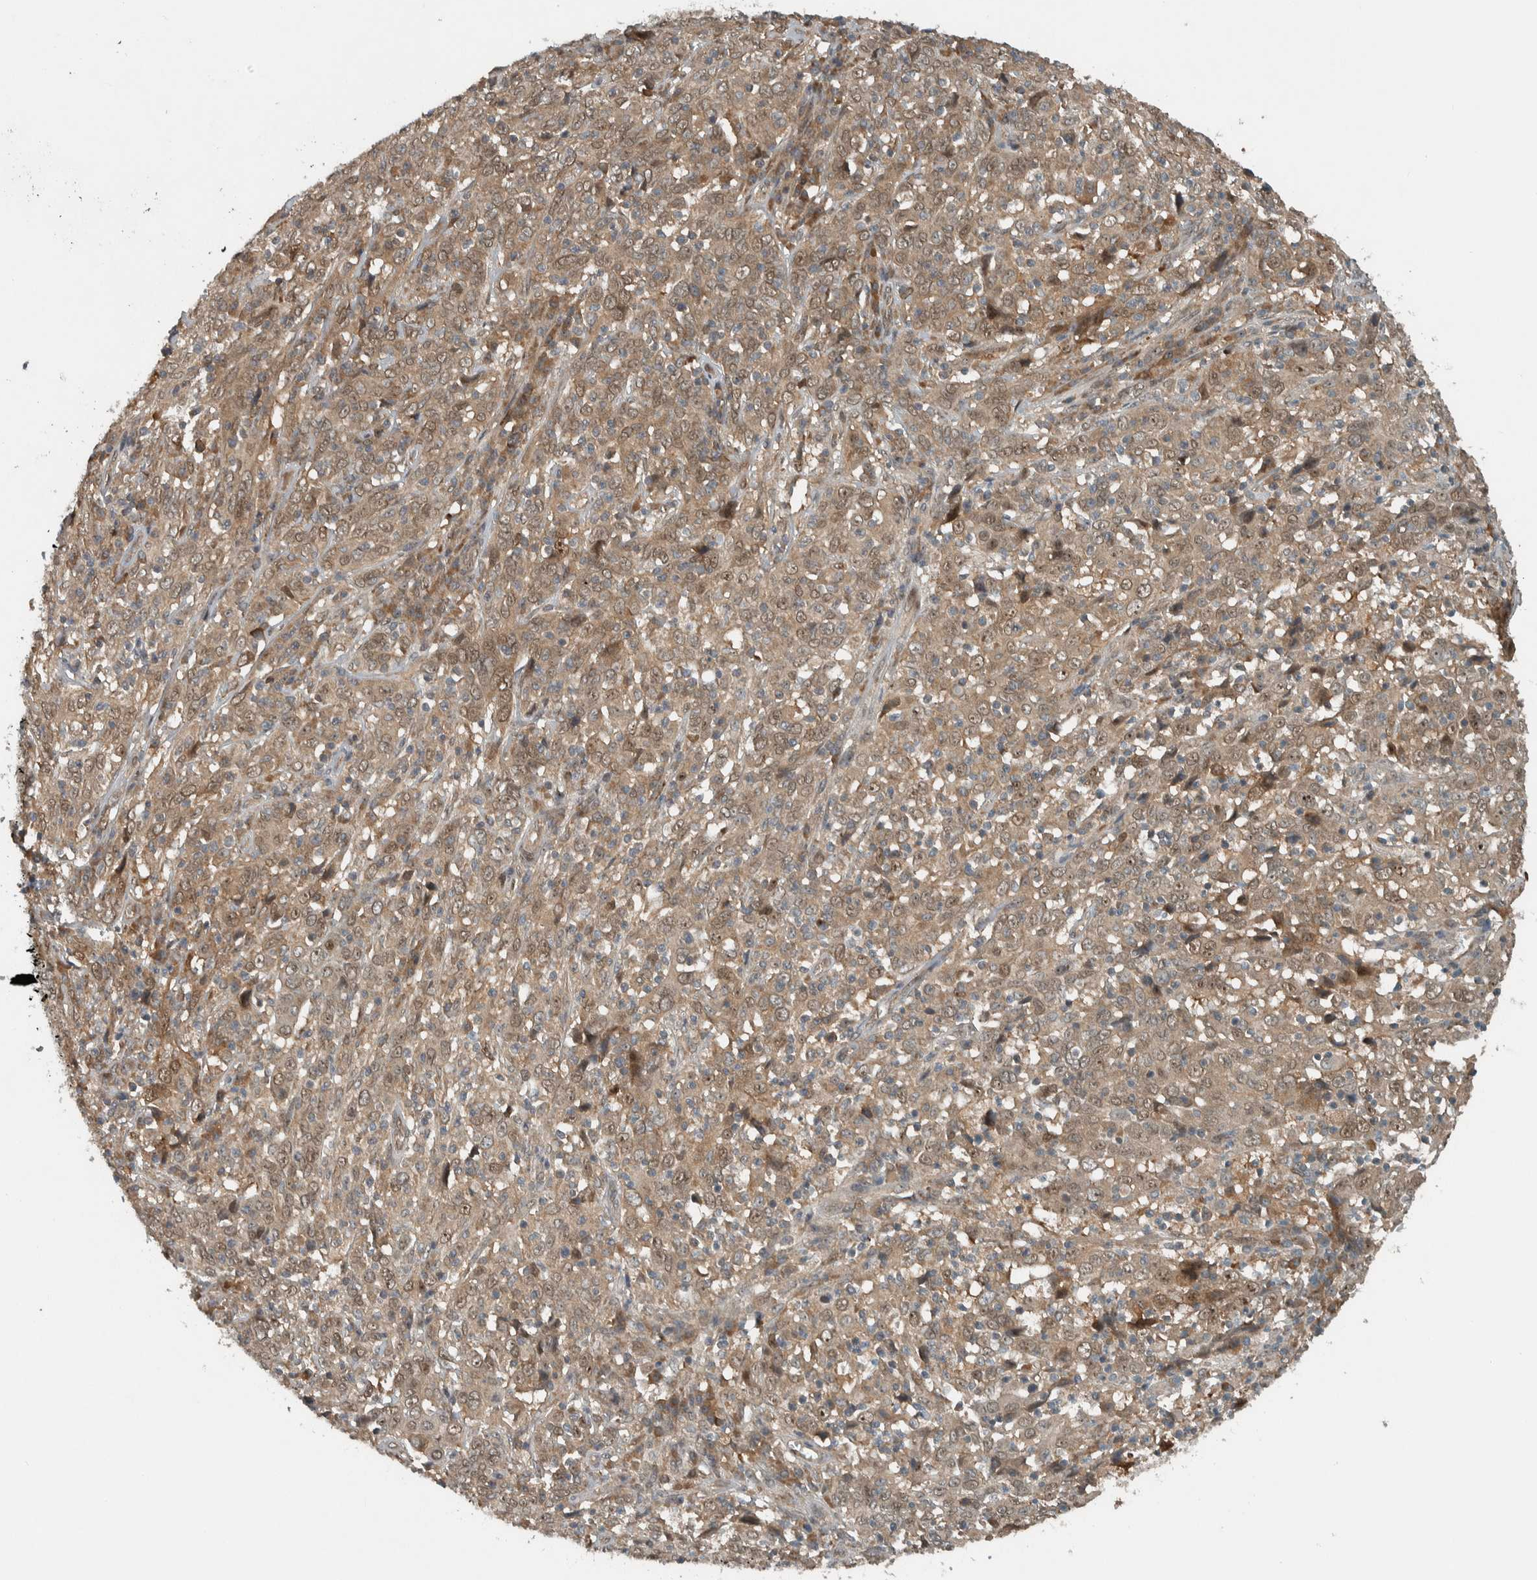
{"staining": {"intensity": "moderate", "quantity": ">75%", "location": "cytoplasmic/membranous,nuclear"}, "tissue": "cervical cancer", "cell_type": "Tumor cells", "image_type": "cancer", "snomed": [{"axis": "morphology", "description": "Squamous cell carcinoma, NOS"}, {"axis": "topography", "description": "Cervix"}], "caption": "Immunohistochemical staining of human squamous cell carcinoma (cervical) displays medium levels of moderate cytoplasmic/membranous and nuclear protein positivity in approximately >75% of tumor cells.", "gene": "XPO5", "patient": {"sex": "female", "age": 46}}